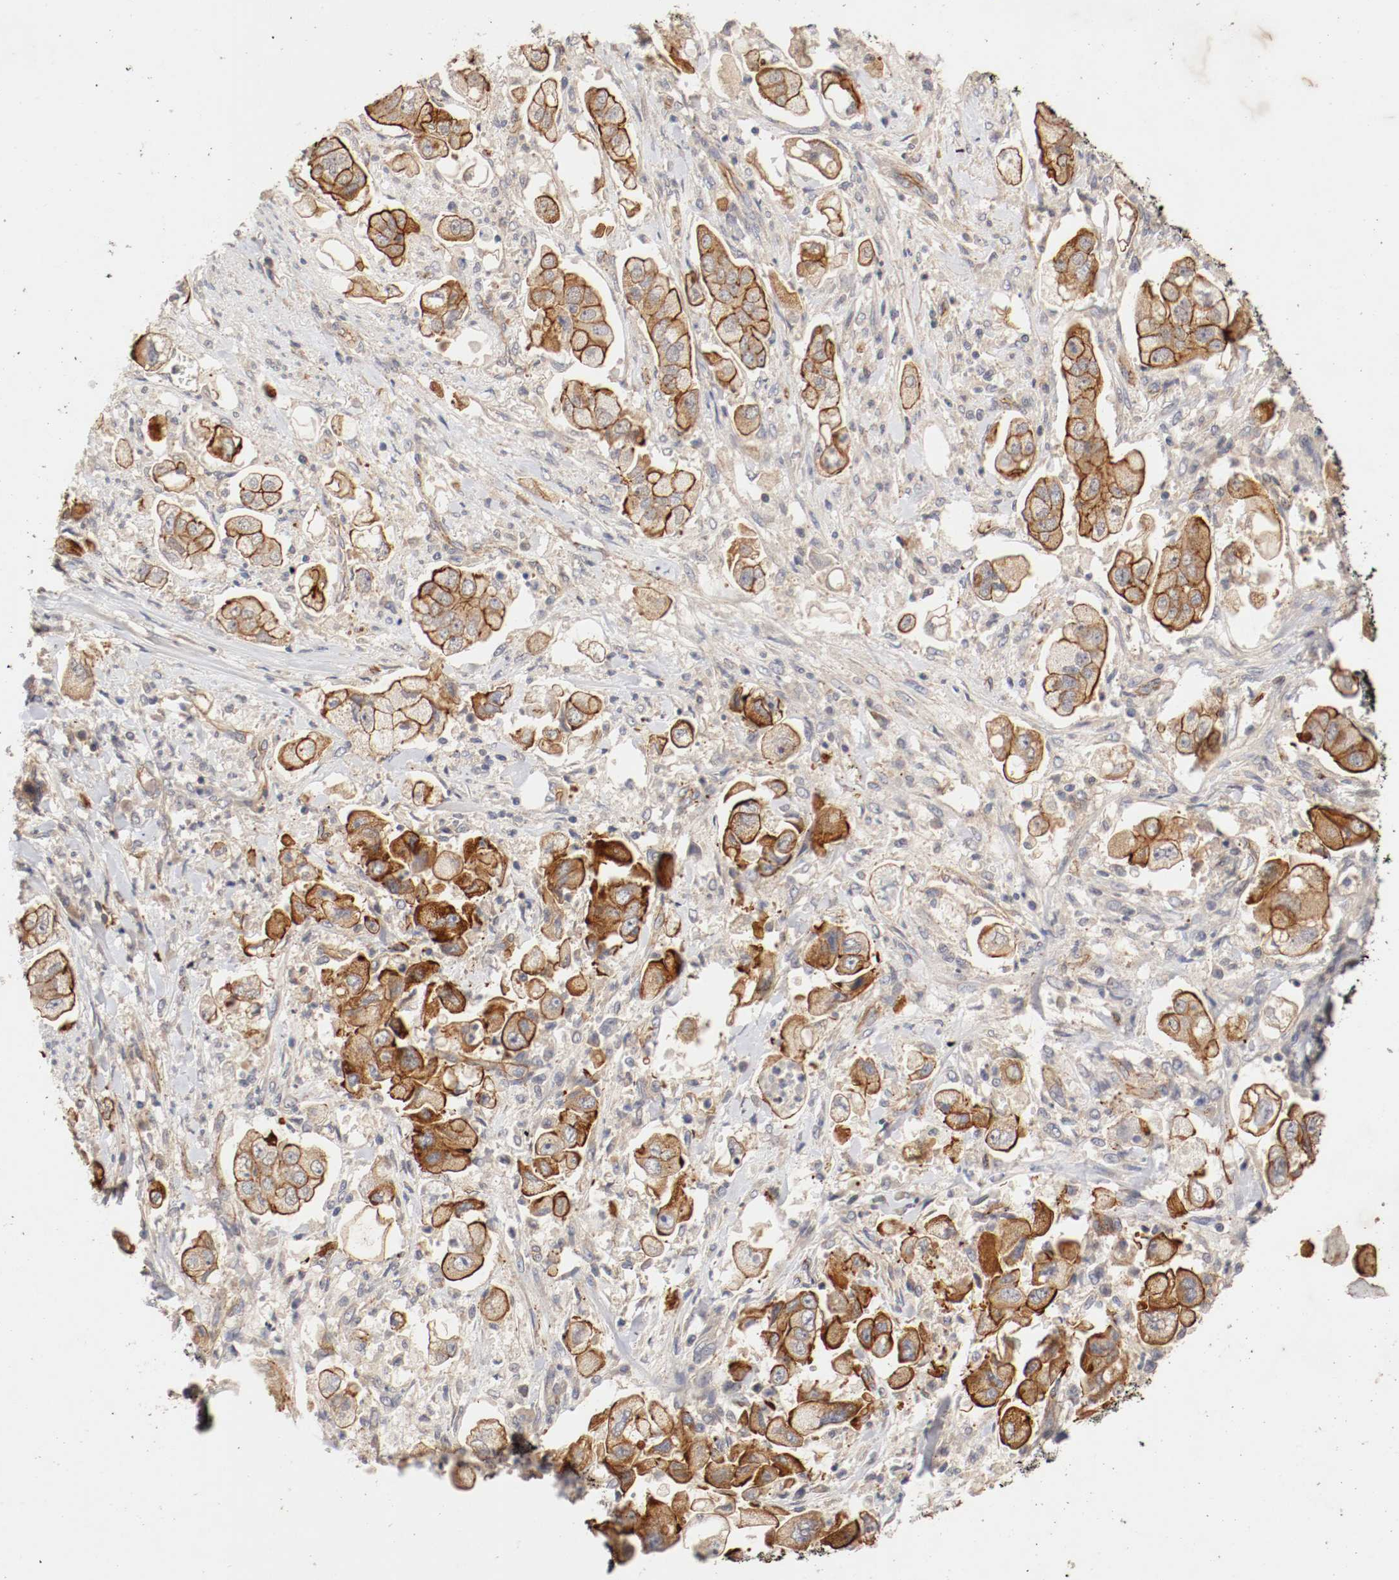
{"staining": {"intensity": "strong", "quantity": ">75%", "location": "cytoplasmic/membranous"}, "tissue": "stomach cancer", "cell_type": "Tumor cells", "image_type": "cancer", "snomed": [{"axis": "morphology", "description": "Adenocarcinoma, NOS"}, {"axis": "topography", "description": "Stomach"}], "caption": "There is high levels of strong cytoplasmic/membranous staining in tumor cells of stomach cancer, as demonstrated by immunohistochemical staining (brown color).", "gene": "TYK2", "patient": {"sex": "male", "age": 62}}